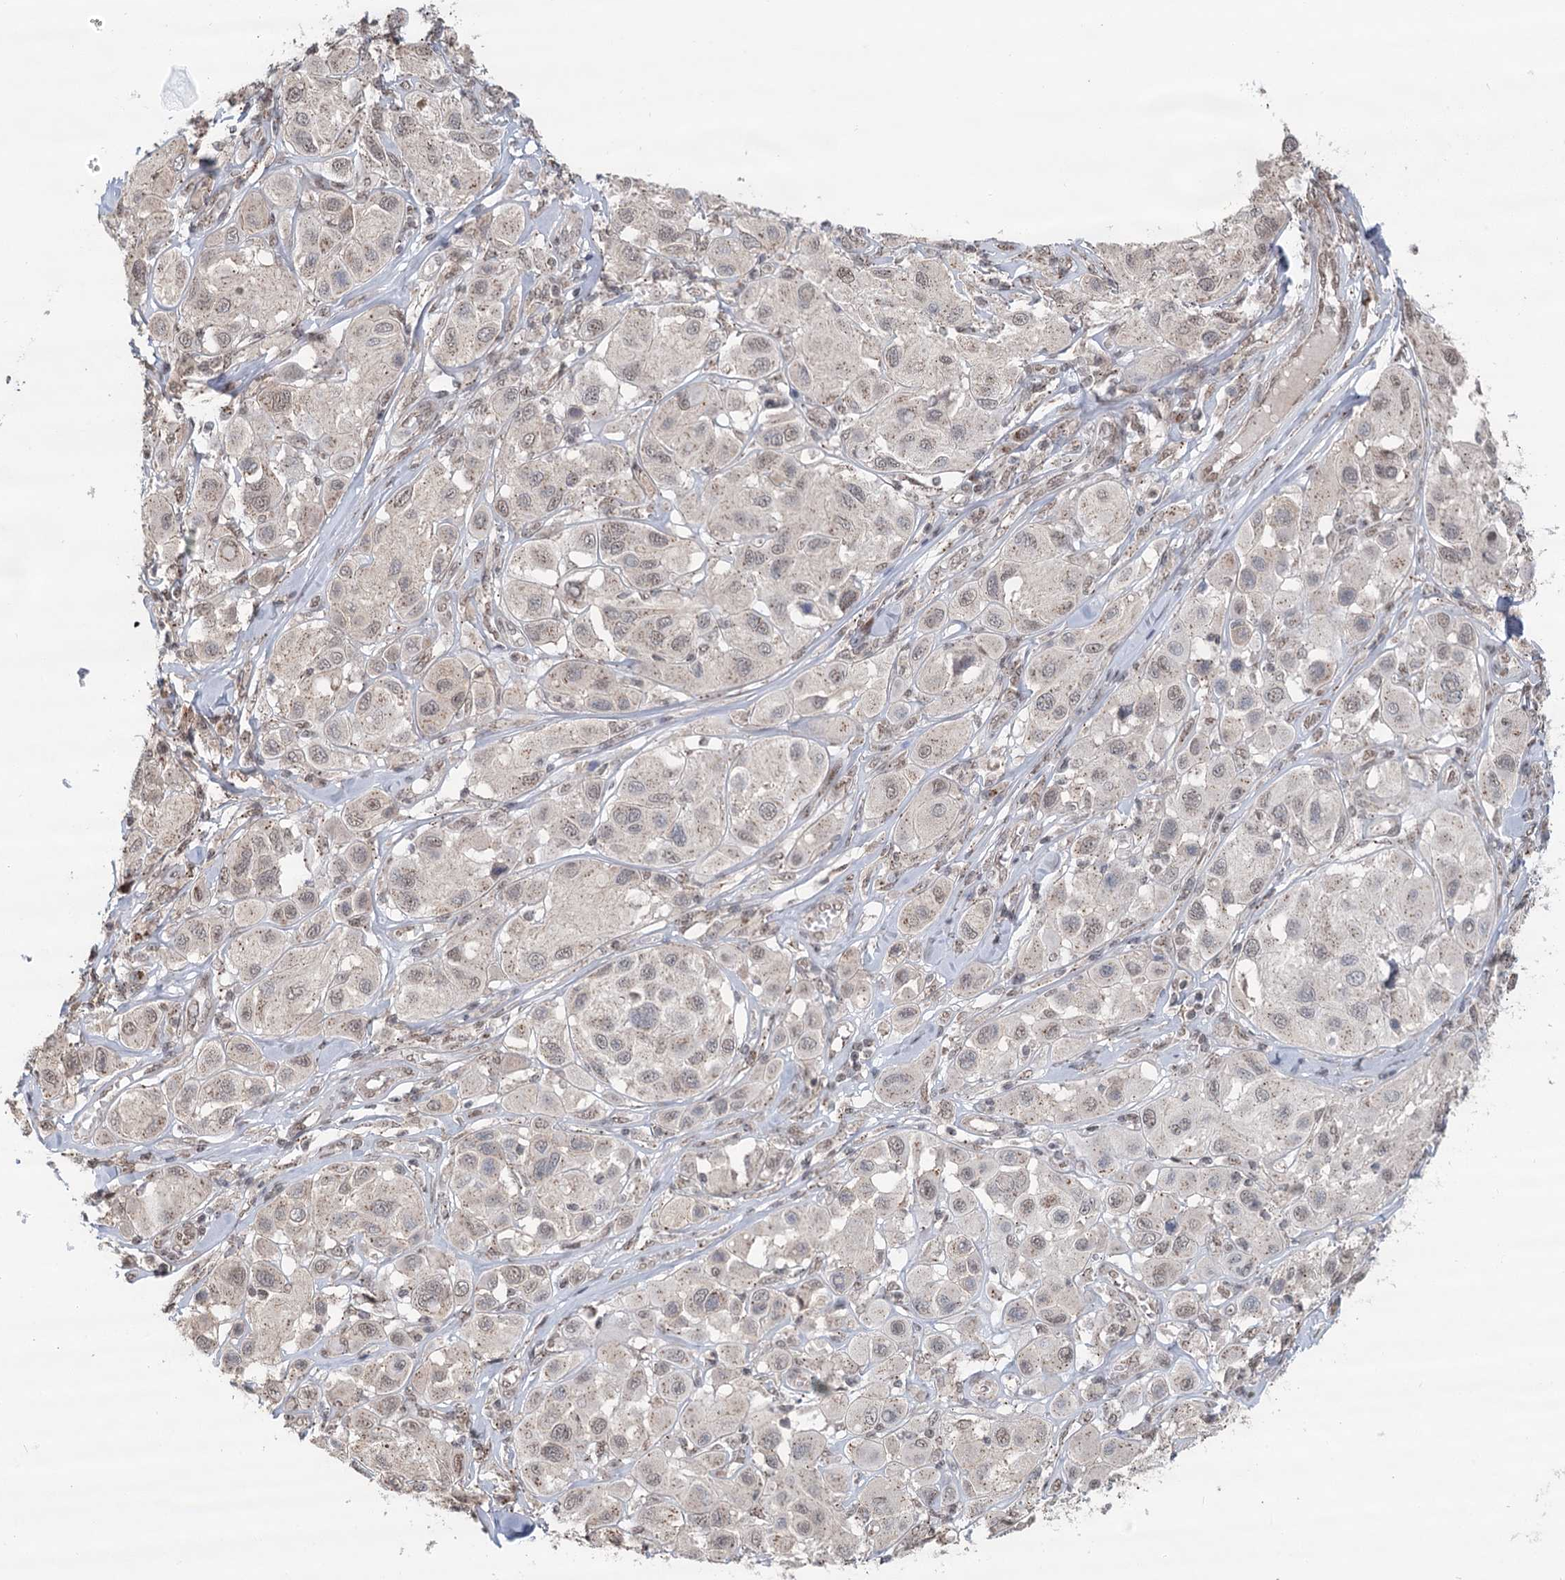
{"staining": {"intensity": "weak", "quantity": "<25%", "location": "nuclear"}, "tissue": "melanoma", "cell_type": "Tumor cells", "image_type": "cancer", "snomed": [{"axis": "morphology", "description": "Malignant melanoma, Metastatic site"}, {"axis": "topography", "description": "Skin"}], "caption": "Photomicrograph shows no protein positivity in tumor cells of malignant melanoma (metastatic site) tissue. (DAB (3,3'-diaminobenzidine) IHC, high magnification).", "gene": "GPALPP1", "patient": {"sex": "male", "age": 41}}